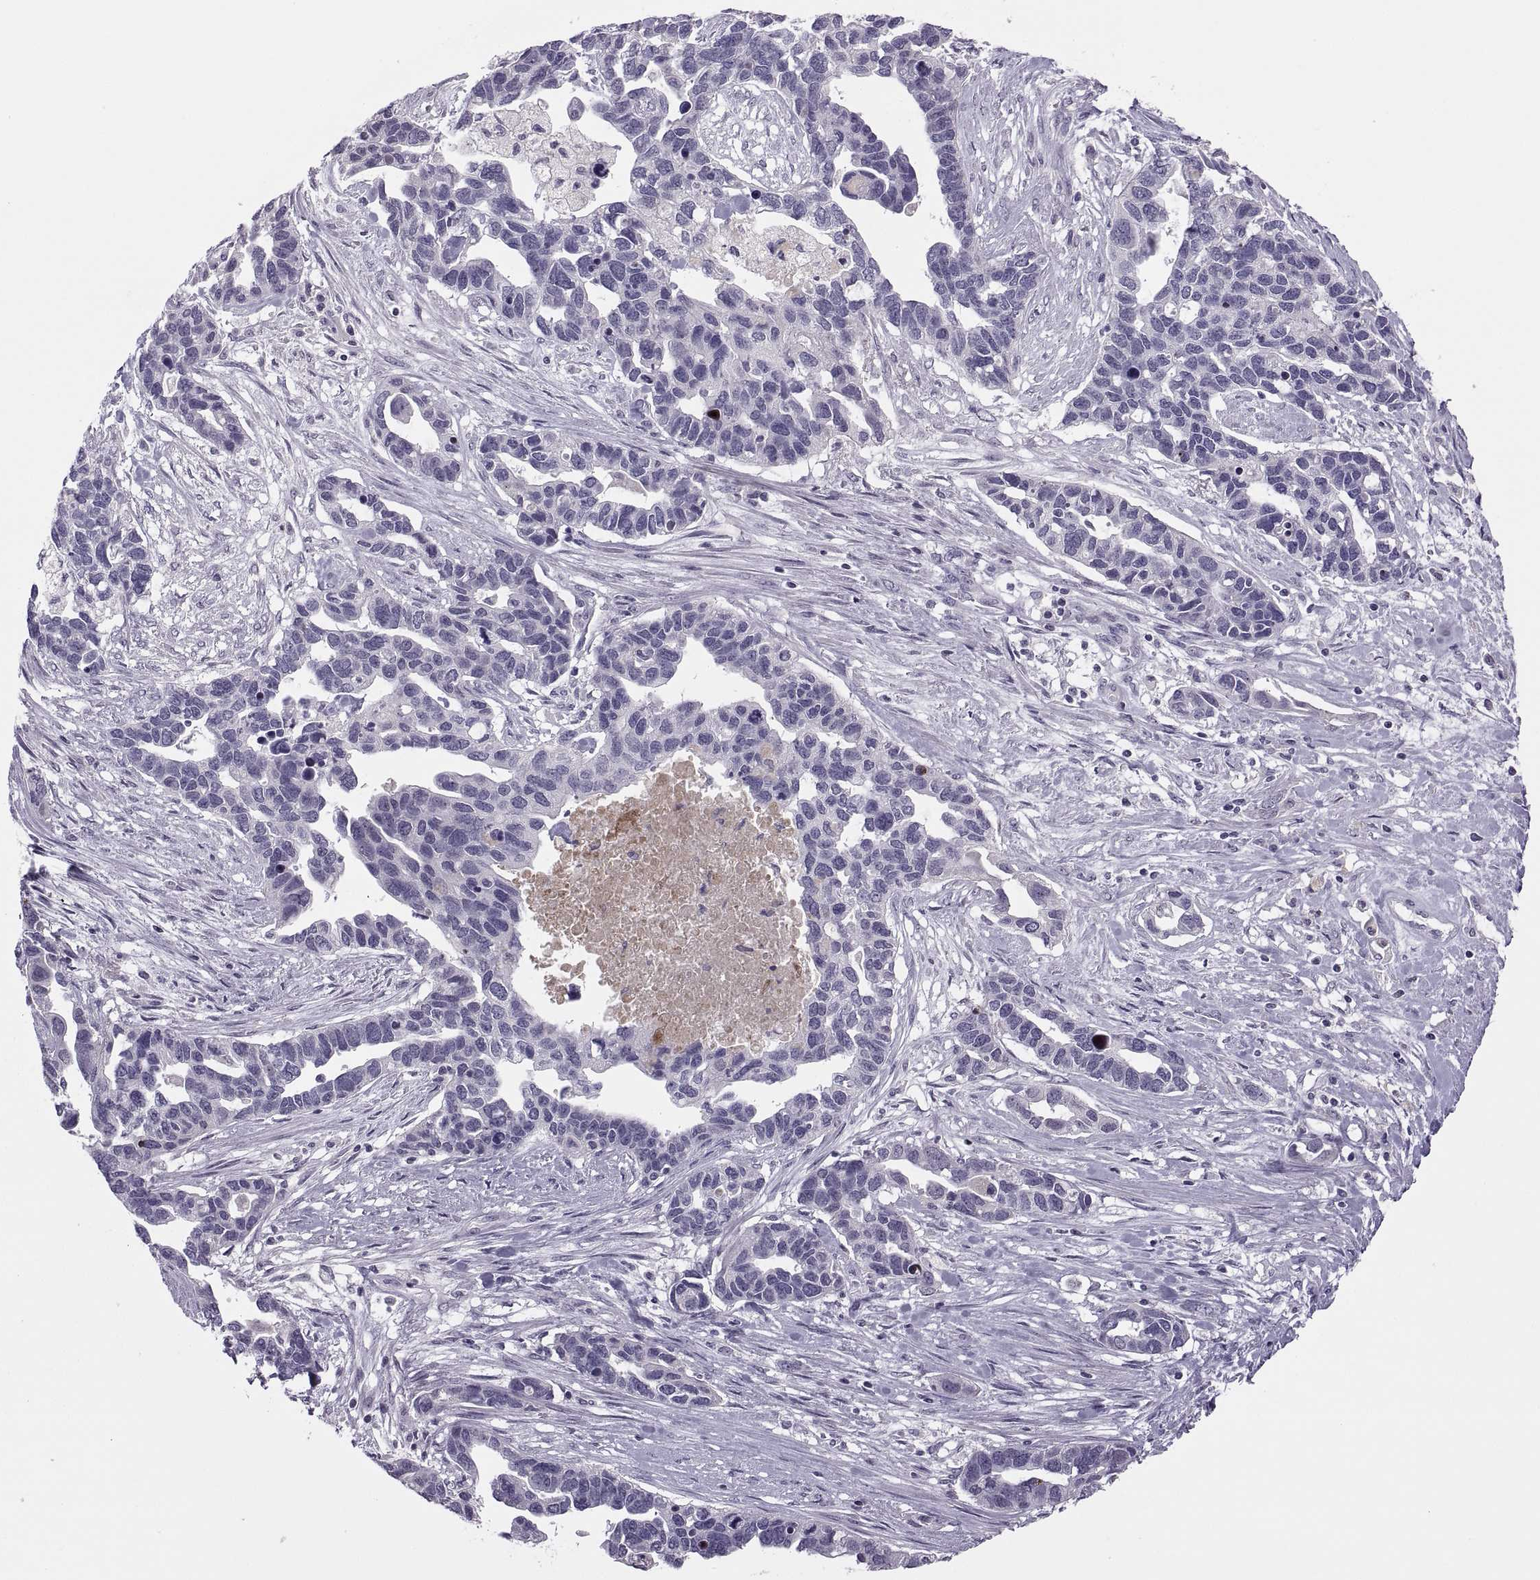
{"staining": {"intensity": "negative", "quantity": "none", "location": "none"}, "tissue": "ovarian cancer", "cell_type": "Tumor cells", "image_type": "cancer", "snomed": [{"axis": "morphology", "description": "Cystadenocarcinoma, serous, NOS"}, {"axis": "topography", "description": "Ovary"}], "caption": "Protein analysis of serous cystadenocarcinoma (ovarian) shows no significant staining in tumor cells.", "gene": "CHCT1", "patient": {"sex": "female", "age": 54}}